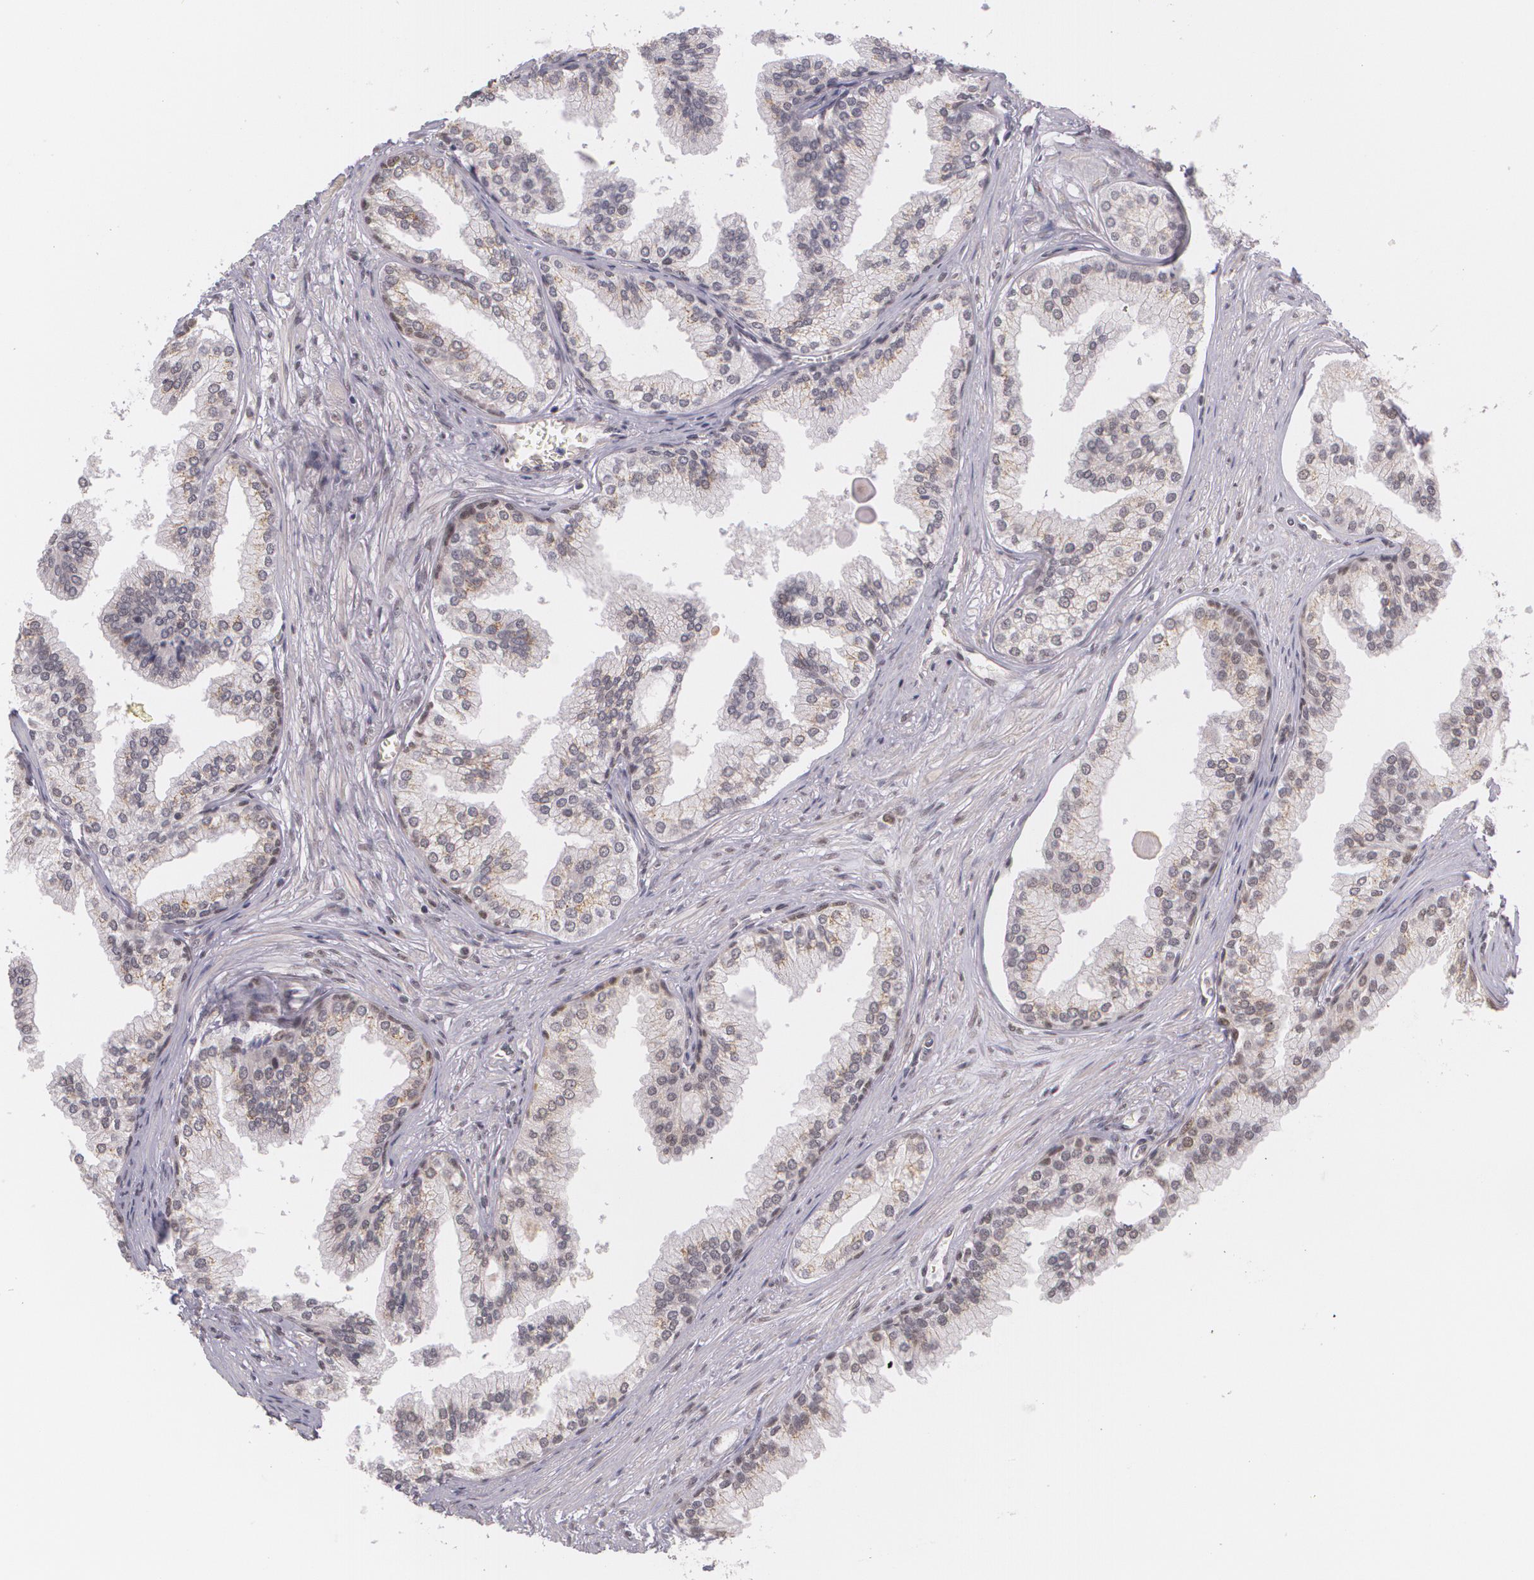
{"staining": {"intensity": "moderate", "quantity": ">75%", "location": "nuclear"}, "tissue": "prostate", "cell_type": "Glandular cells", "image_type": "normal", "snomed": [{"axis": "morphology", "description": "Normal tissue, NOS"}, {"axis": "topography", "description": "Prostate"}], "caption": "This photomicrograph displays benign prostate stained with immunohistochemistry to label a protein in brown. The nuclear of glandular cells show moderate positivity for the protein. Nuclei are counter-stained blue.", "gene": "ALX1", "patient": {"sex": "male", "age": 68}}